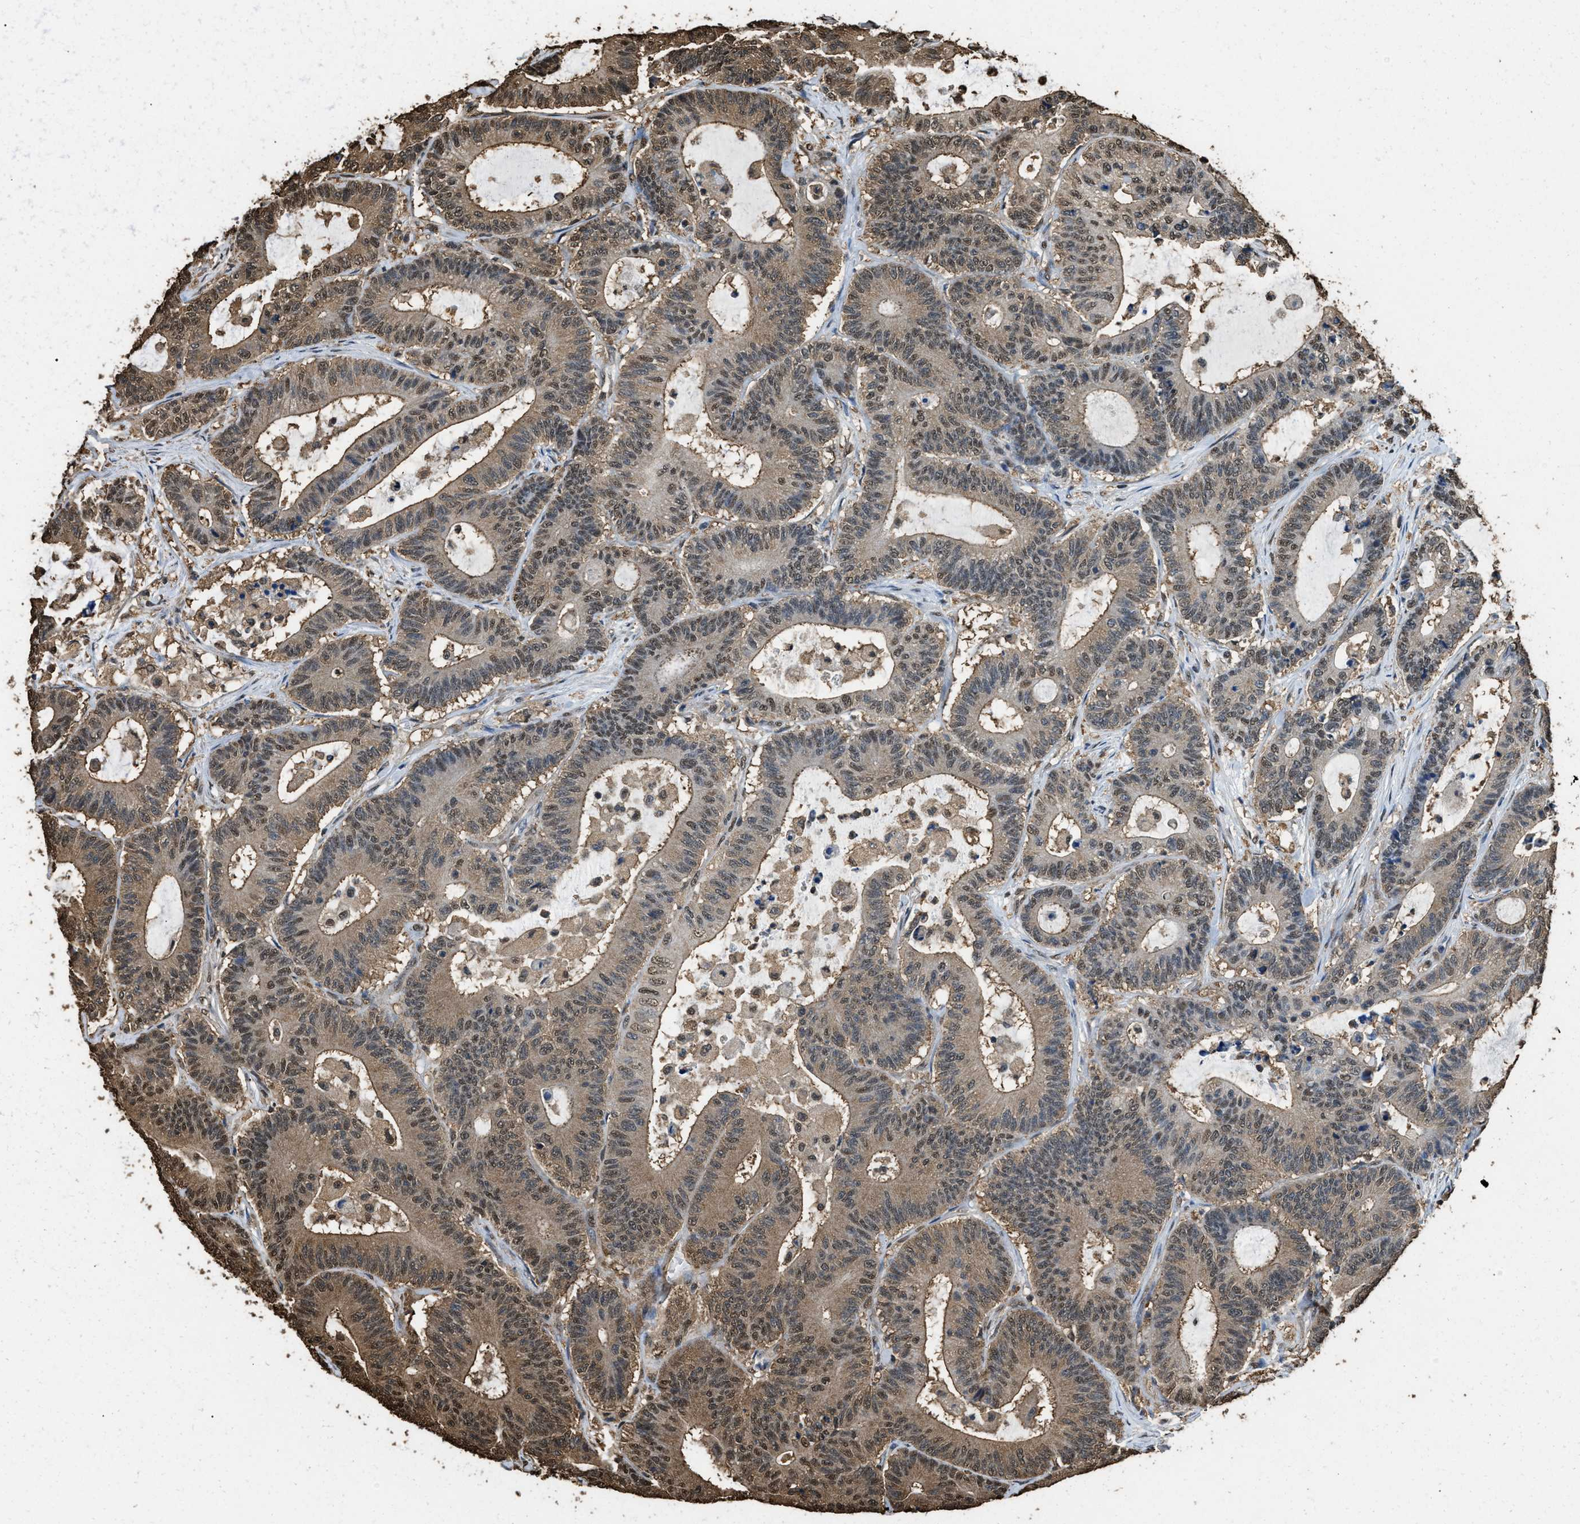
{"staining": {"intensity": "moderate", "quantity": ">75%", "location": "cytoplasmic/membranous,nuclear"}, "tissue": "colorectal cancer", "cell_type": "Tumor cells", "image_type": "cancer", "snomed": [{"axis": "morphology", "description": "Adenocarcinoma, NOS"}, {"axis": "topography", "description": "Colon"}], "caption": "Protein staining shows moderate cytoplasmic/membranous and nuclear expression in approximately >75% of tumor cells in colorectal adenocarcinoma. The staining was performed using DAB (3,3'-diaminobenzidine) to visualize the protein expression in brown, while the nuclei were stained in blue with hematoxylin (Magnification: 20x).", "gene": "GAPDH", "patient": {"sex": "female", "age": 84}}